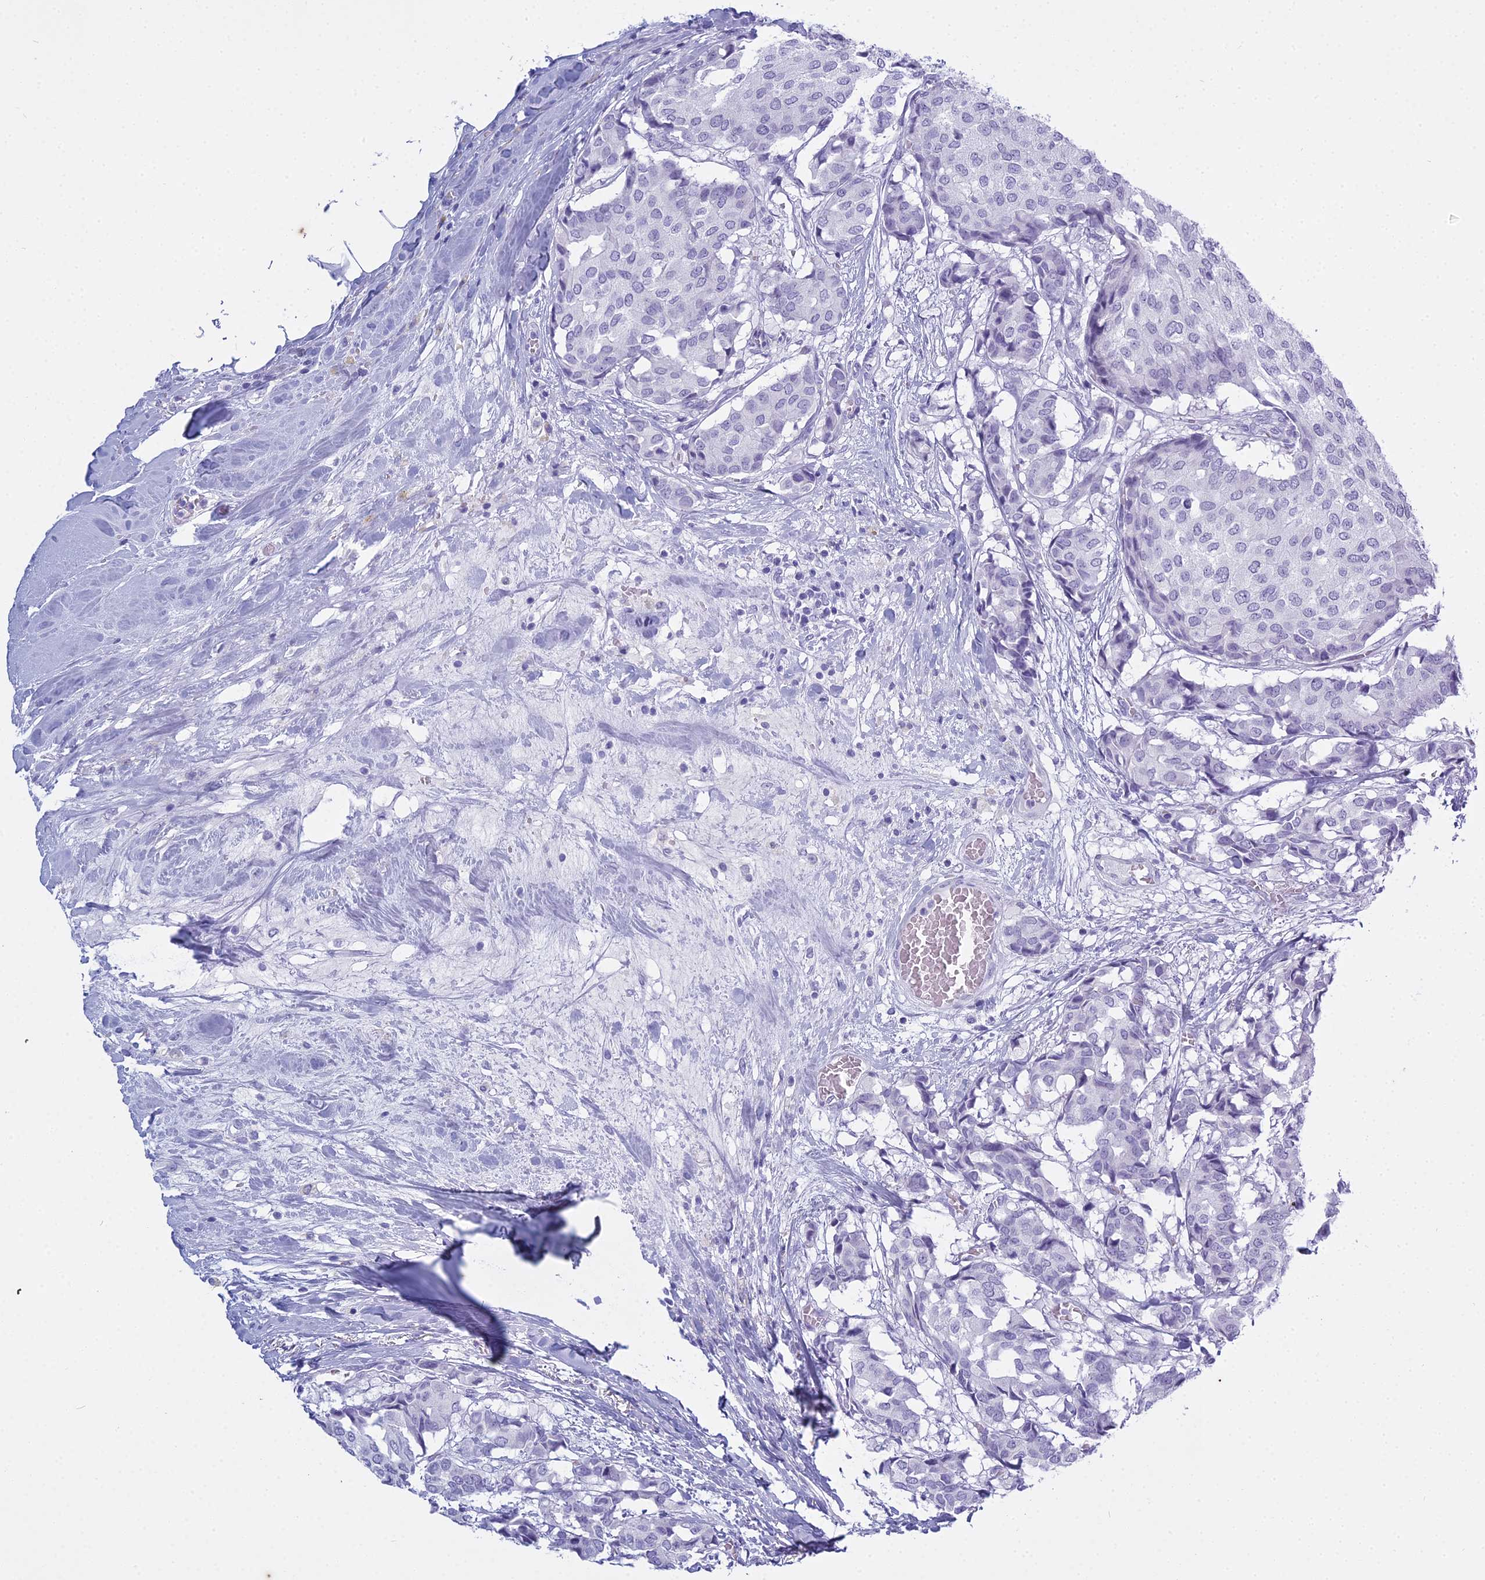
{"staining": {"intensity": "negative", "quantity": "none", "location": "none"}, "tissue": "breast cancer", "cell_type": "Tumor cells", "image_type": "cancer", "snomed": [{"axis": "morphology", "description": "Duct carcinoma"}, {"axis": "topography", "description": "Breast"}], "caption": "Tumor cells are negative for brown protein staining in breast invasive ductal carcinoma. (Brightfield microscopy of DAB (3,3'-diaminobenzidine) IHC at high magnification).", "gene": "HMGB4", "patient": {"sex": "female", "age": 75}}